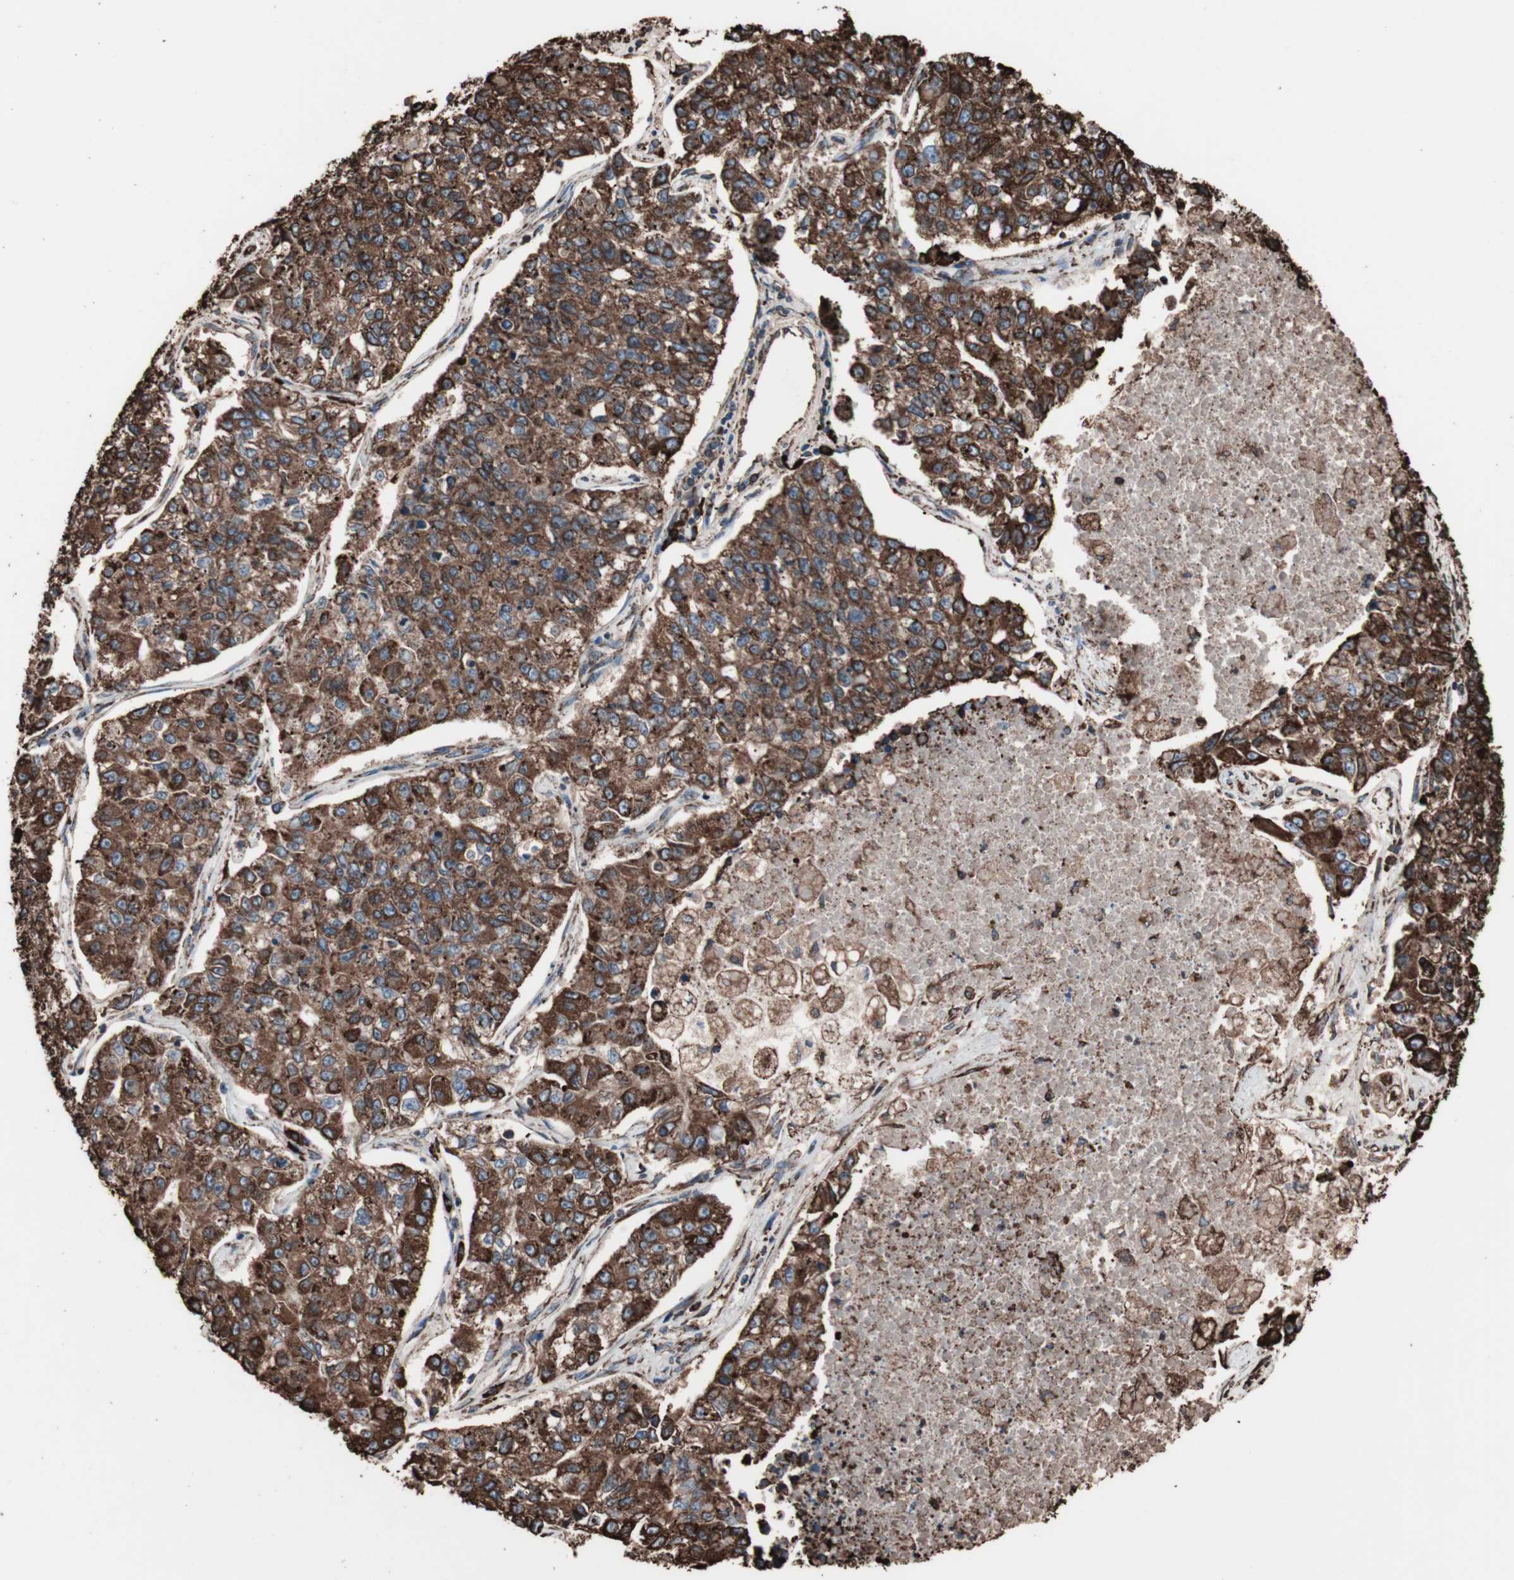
{"staining": {"intensity": "strong", "quantity": ">75%", "location": "cytoplasmic/membranous"}, "tissue": "lung cancer", "cell_type": "Tumor cells", "image_type": "cancer", "snomed": [{"axis": "morphology", "description": "Adenocarcinoma, NOS"}, {"axis": "topography", "description": "Lung"}], "caption": "High-magnification brightfield microscopy of lung cancer stained with DAB (3,3'-diaminobenzidine) (brown) and counterstained with hematoxylin (blue). tumor cells exhibit strong cytoplasmic/membranous staining is present in about>75% of cells.", "gene": "HSP90B1", "patient": {"sex": "male", "age": 49}}